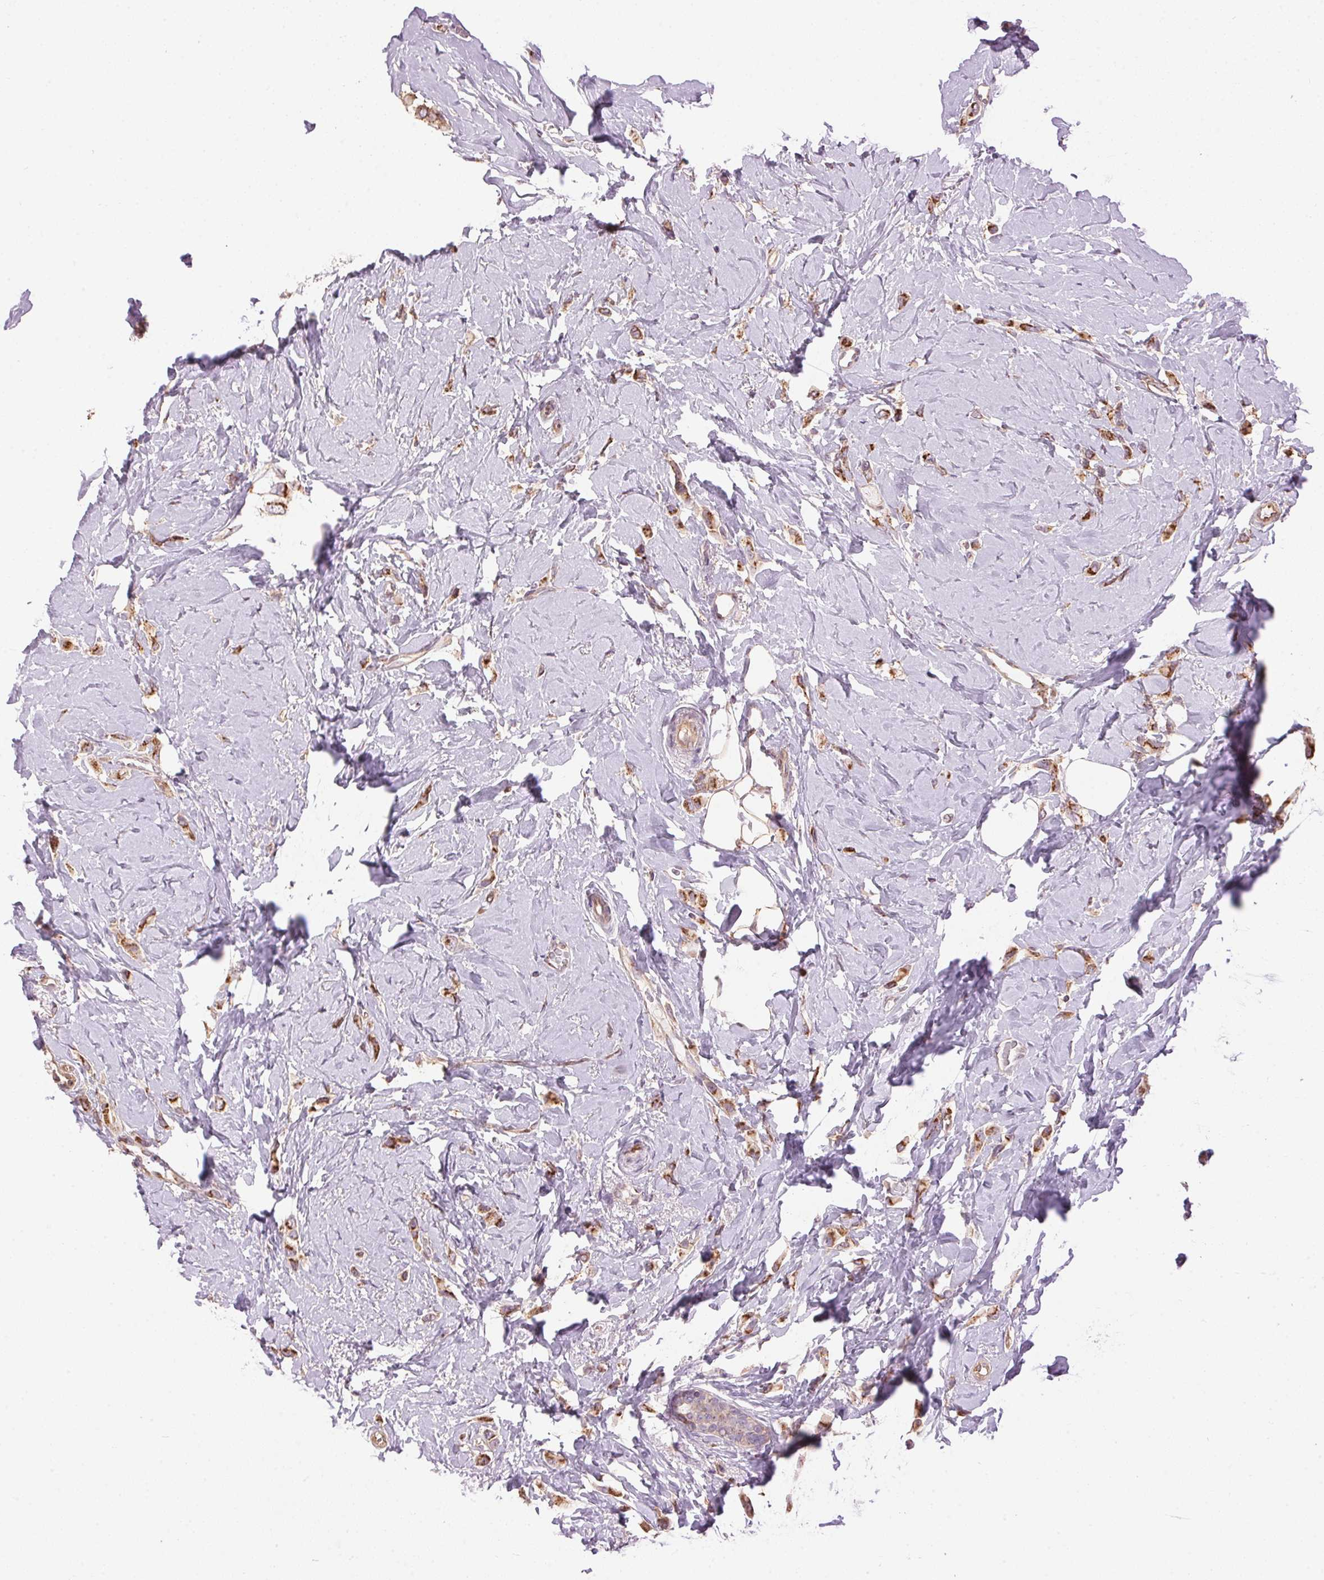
{"staining": {"intensity": "moderate", "quantity": ">75%", "location": "cytoplasmic/membranous"}, "tissue": "breast cancer", "cell_type": "Tumor cells", "image_type": "cancer", "snomed": [{"axis": "morphology", "description": "Lobular carcinoma"}, {"axis": "topography", "description": "Breast"}], "caption": "Breast cancer stained with a protein marker shows moderate staining in tumor cells.", "gene": "GOLPH3", "patient": {"sex": "female", "age": 66}}